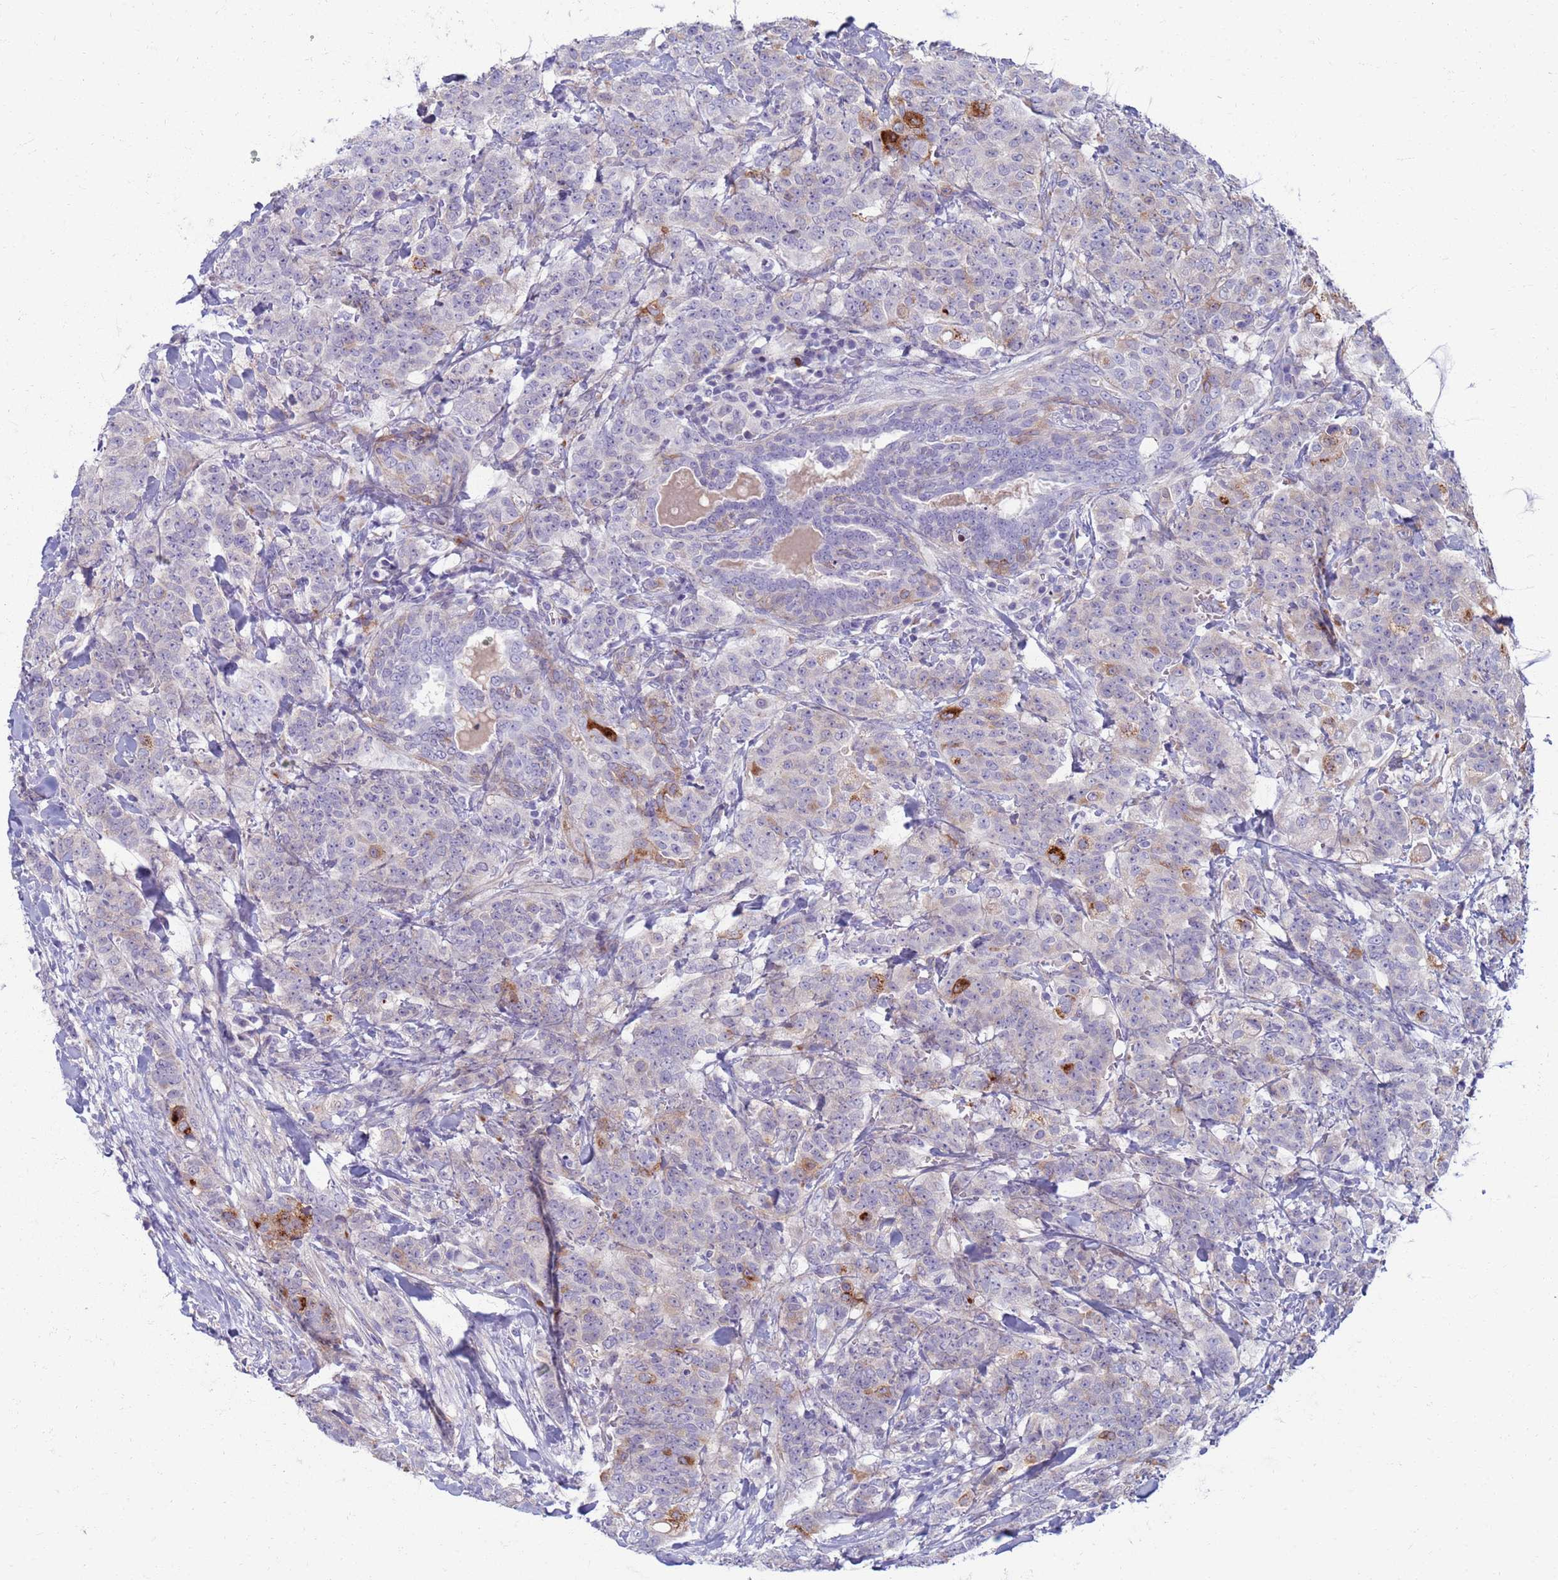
{"staining": {"intensity": "negative", "quantity": "none", "location": "none"}, "tissue": "breast cancer", "cell_type": "Tumor cells", "image_type": "cancer", "snomed": [{"axis": "morphology", "description": "Duct carcinoma"}, {"axis": "topography", "description": "Breast"}], "caption": "An immunohistochemistry (IHC) micrograph of breast cancer (intraductal carcinoma) is shown. There is no staining in tumor cells of breast cancer (intraductal carcinoma).", "gene": "CLCA2", "patient": {"sex": "female", "age": 40}}